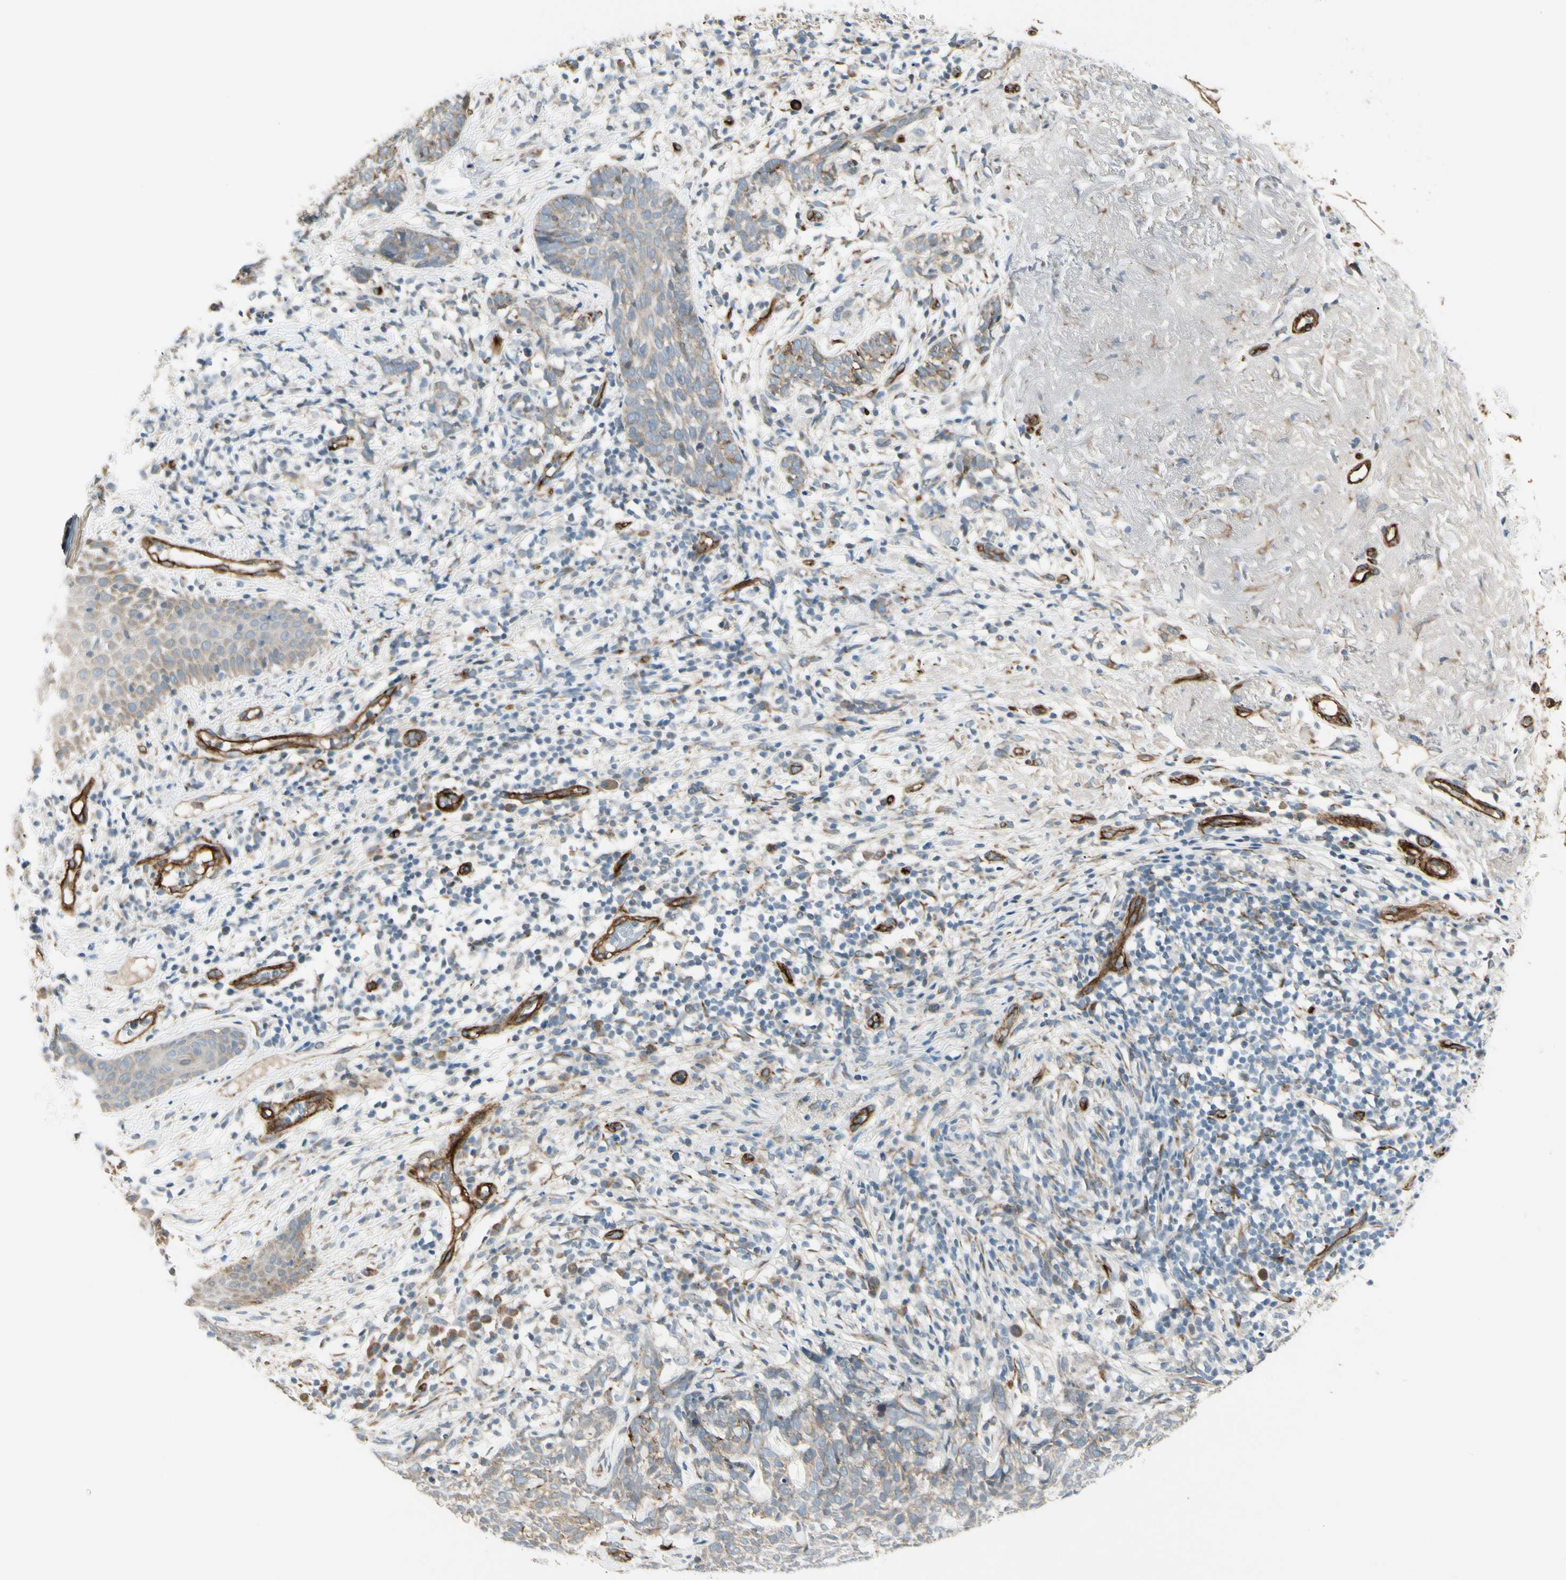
{"staining": {"intensity": "negative", "quantity": "none", "location": "none"}, "tissue": "skin cancer", "cell_type": "Tumor cells", "image_type": "cancer", "snomed": [{"axis": "morphology", "description": "Basal cell carcinoma"}, {"axis": "topography", "description": "Skin"}], "caption": "Micrograph shows no protein staining in tumor cells of skin cancer tissue.", "gene": "MCAM", "patient": {"sex": "female", "age": 84}}